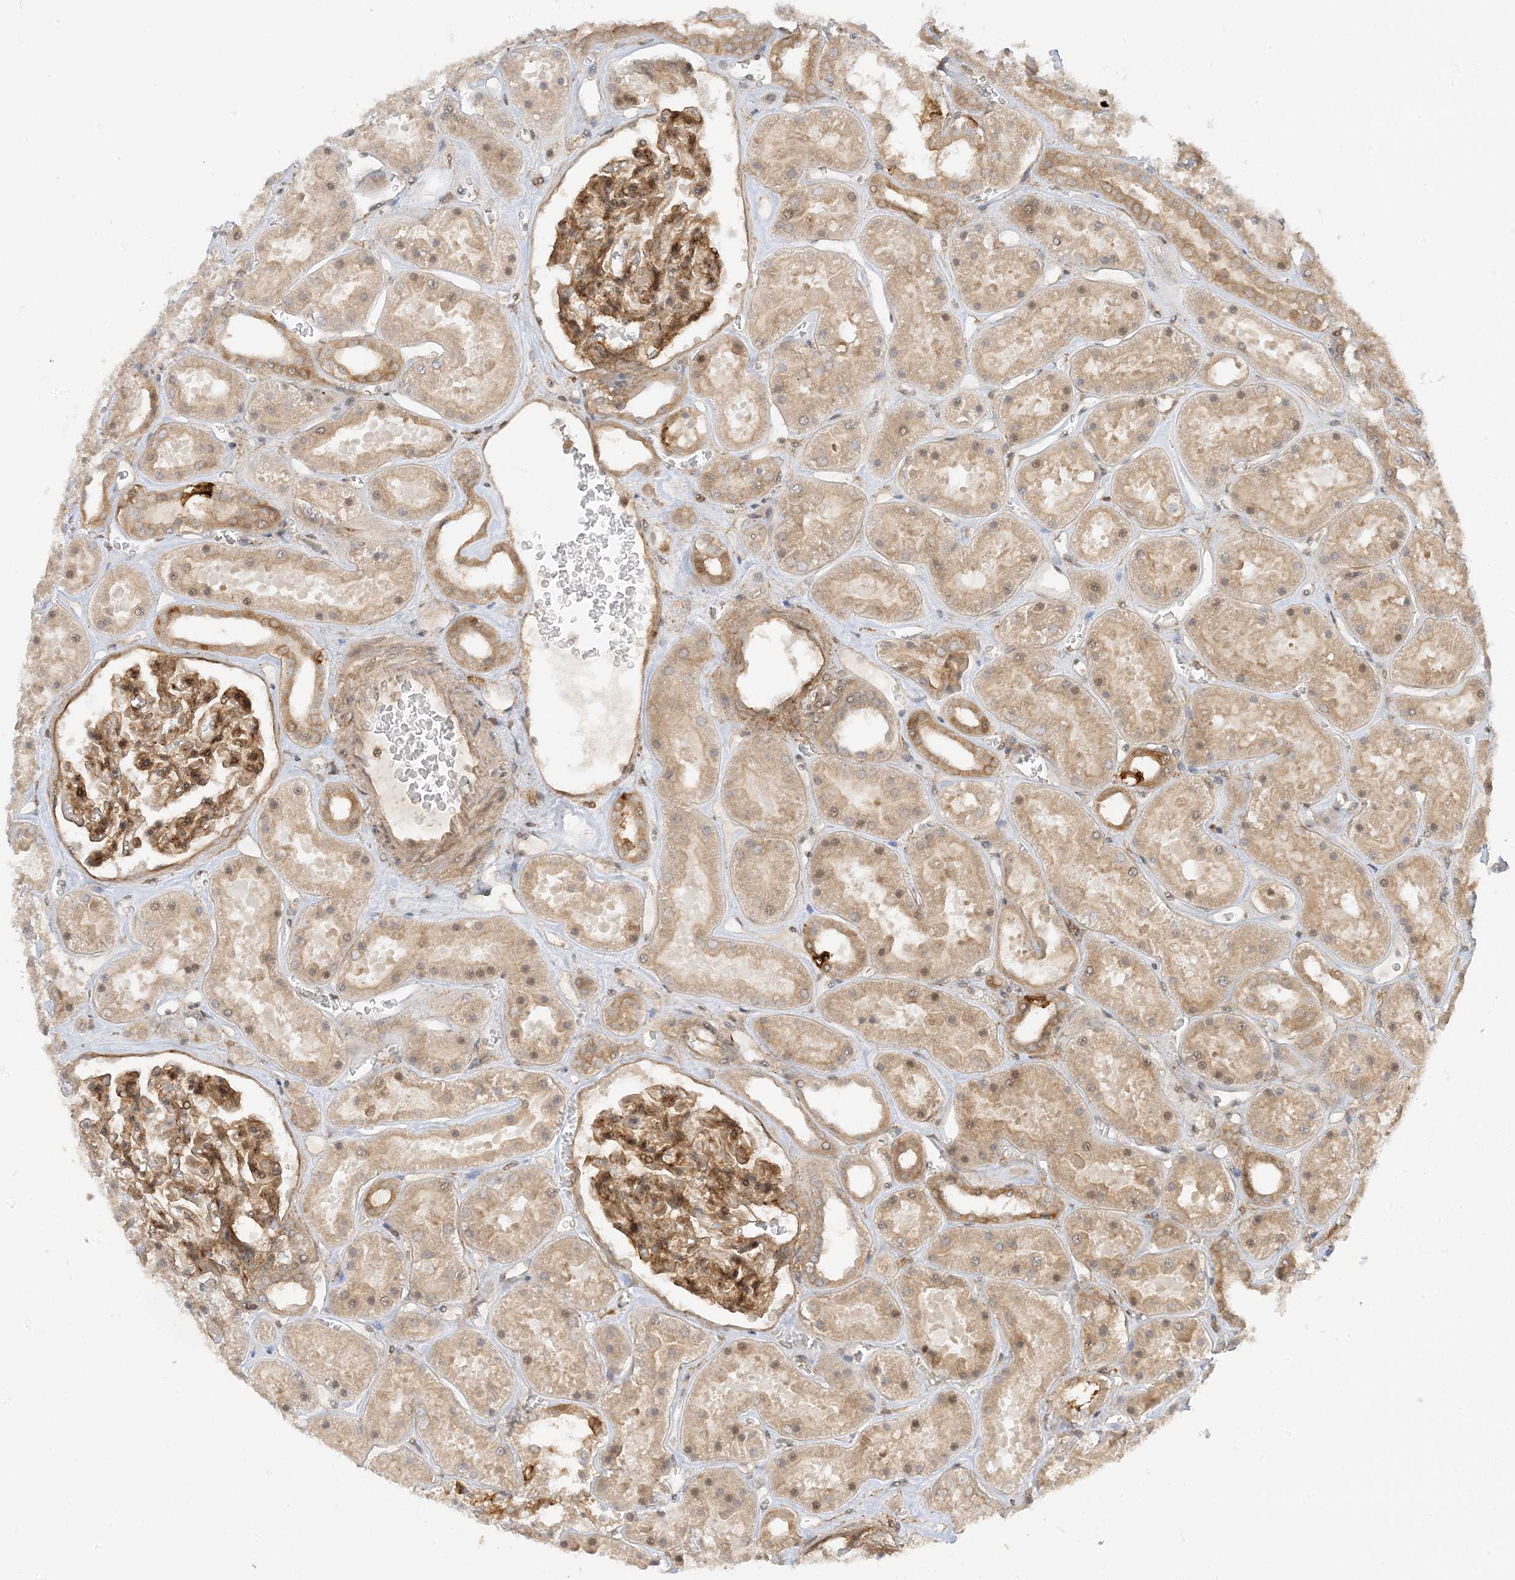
{"staining": {"intensity": "moderate", "quantity": ">75%", "location": "cytoplasmic/membranous"}, "tissue": "kidney", "cell_type": "Cells in glomeruli", "image_type": "normal", "snomed": [{"axis": "morphology", "description": "Normal tissue, NOS"}, {"axis": "topography", "description": "Kidney"}], "caption": "A brown stain shows moderate cytoplasmic/membranous expression of a protein in cells in glomeruli of benign human kidney. The staining is performed using DAB brown chromogen to label protein expression. The nuclei are counter-stained blue using hematoxylin.", "gene": "SCARF2", "patient": {"sex": "female", "age": 41}}